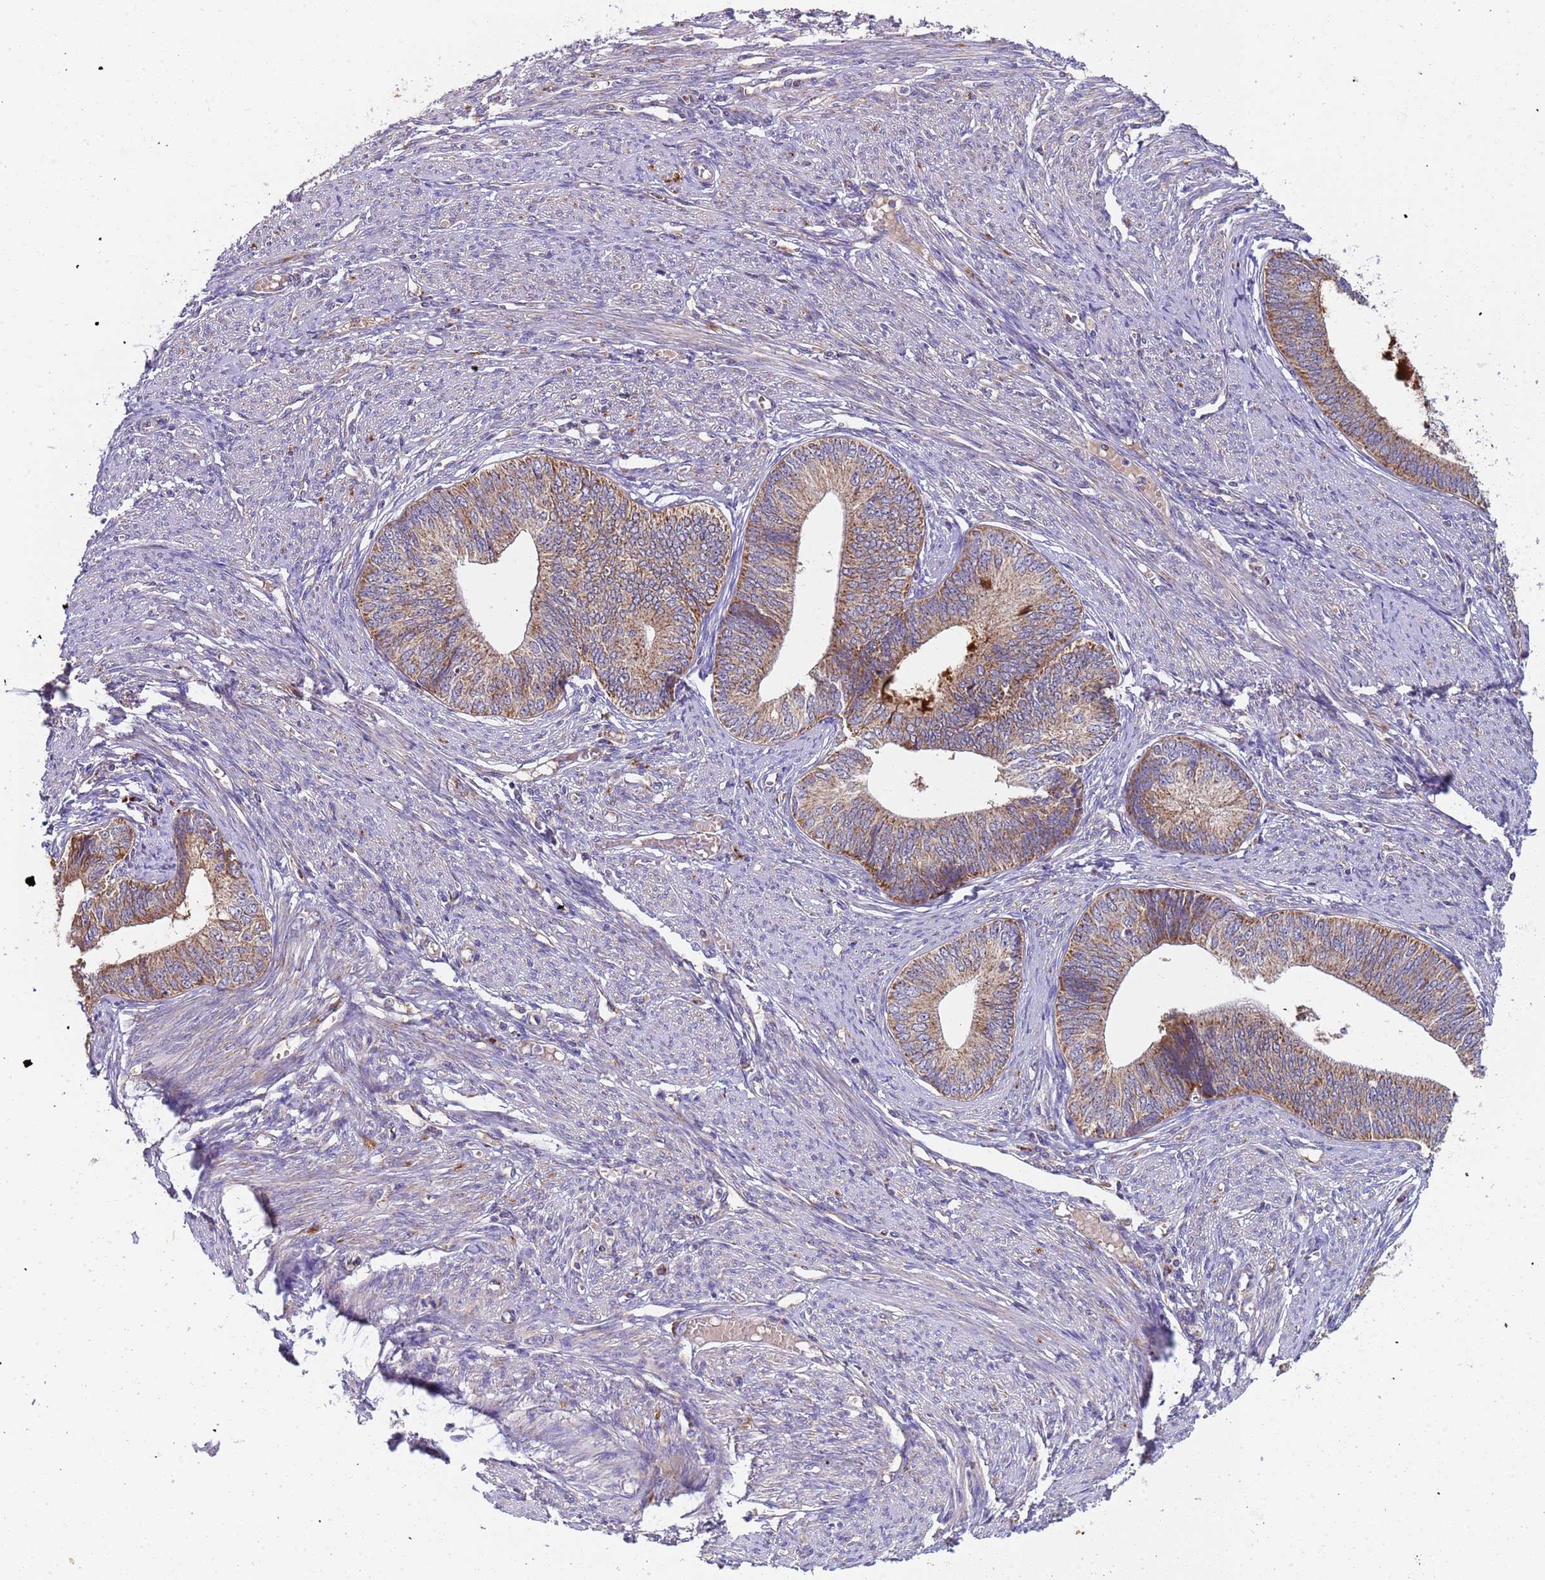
{"staining": {"intensity": "weak", "quantity": "25%-75%", "location": "cytoplasmic/membranous"}, "tissue": "endometrial cancer", "cell_type": "Tumor cells", "image_type": "cancer", "snomed": [{"axis": "morphology", "description": "Adenocarcinoma, NOS"}, {"axis": "topography", "description": "Endometrium"}], "caption": "Immunohistochemistry (IHC) image of human endometrial adenocarcinoma stained for a protein (brown), which exhibits low levels of weak cytoplasmic/membranous staining in approximately 25%-75% of tumor cells.", "gene": "TMEM126A", "patient": {"sex": "female", "age": 68}}